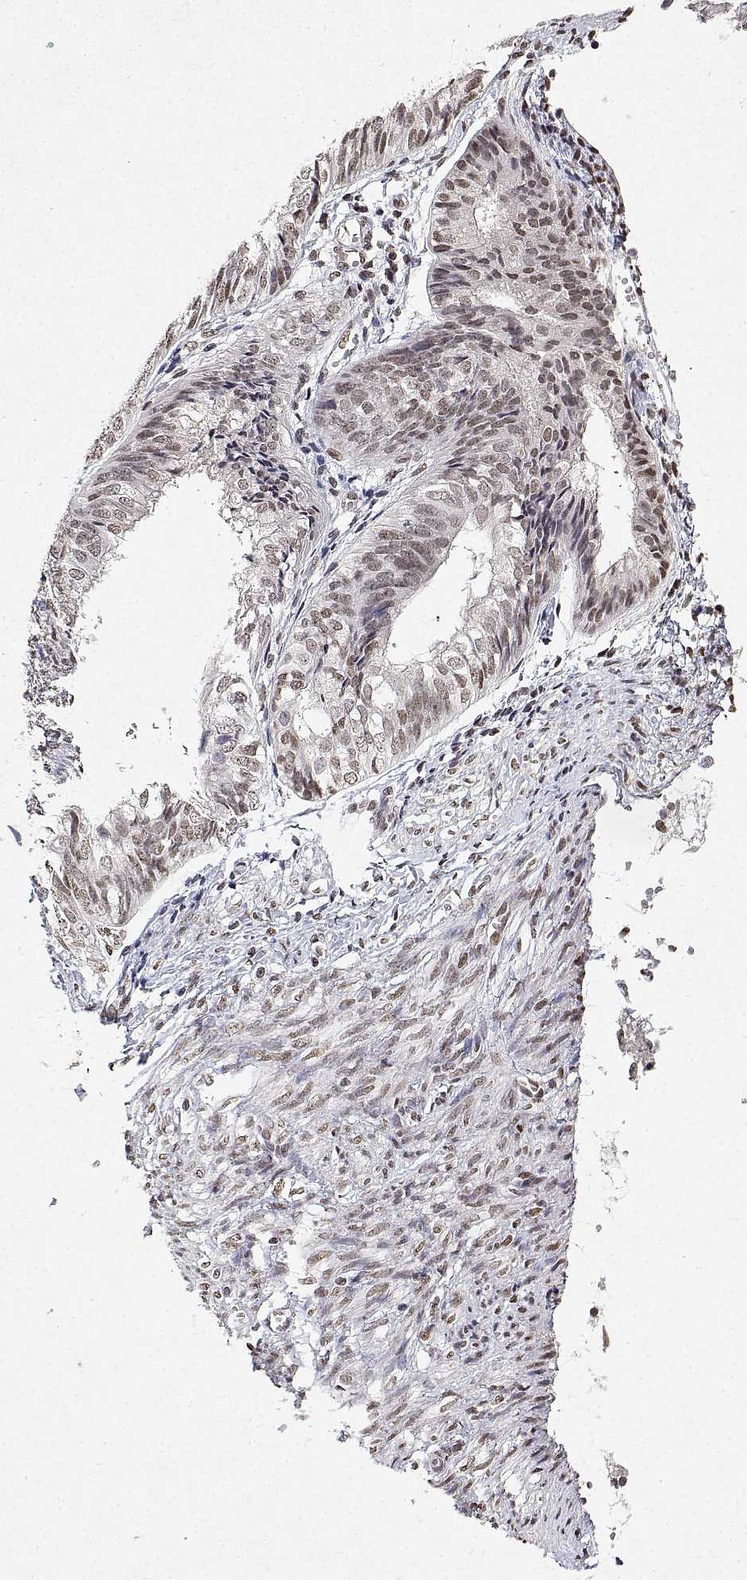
{"staining": {"intensity": "weak", "quantity": ">75%", "location": "nuclear"}, "tissue": "endometrial cancer", "cell_type": "Tumor cells", "image_type": "cancer", "snomed": [{"axis": "morphology", "description": "Adenocarcinoma, NOS"}, {"axis": "topography", "description": "Endometrium"}], "caption": "Immunohistochemical staining of human endometrial cancer demonstrates low levels of weak nuclear expression in about >75% of tumor cells.", "gene": "XPC", "patient": {"sex": "female", "age": 58}}